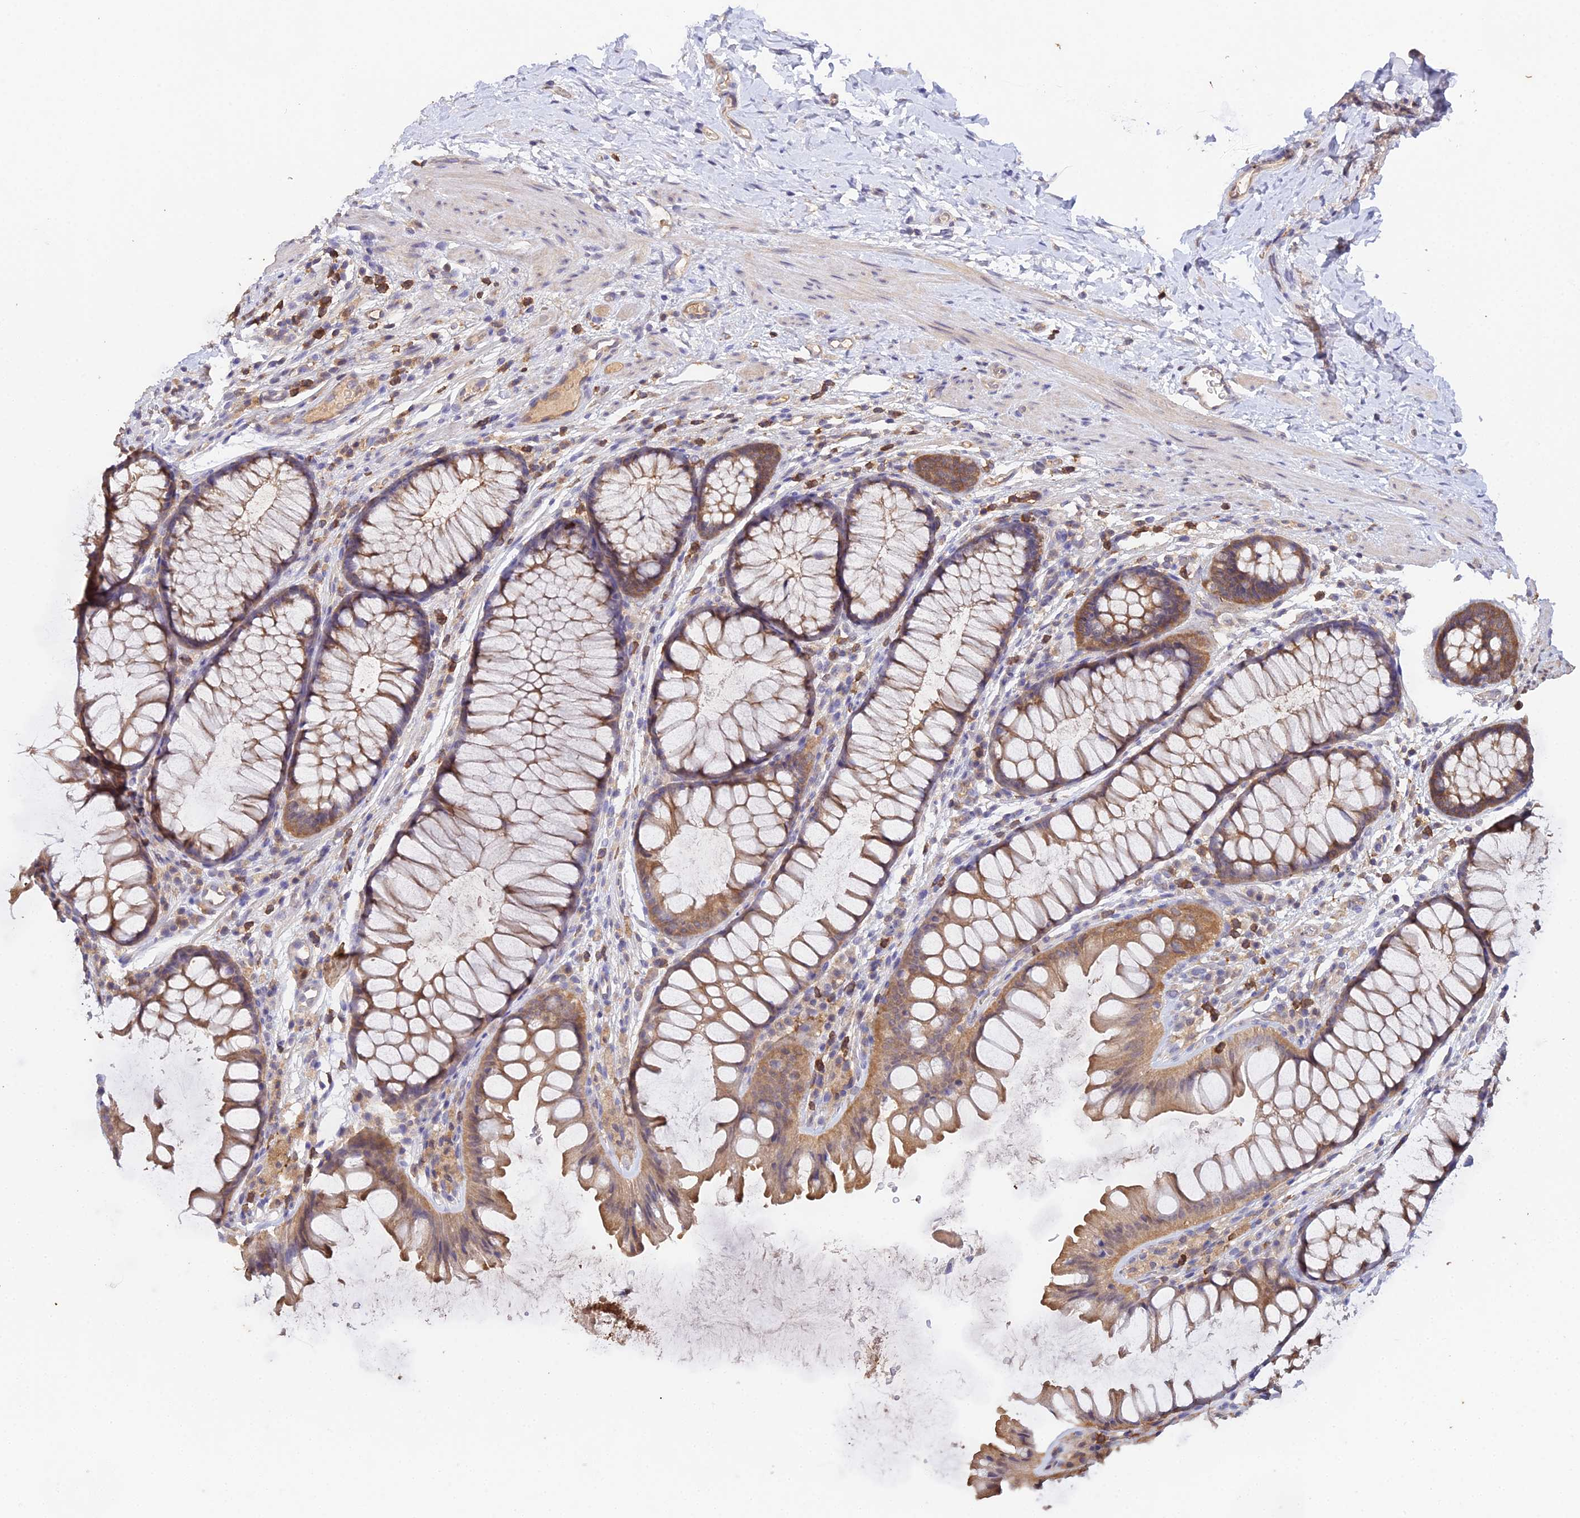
{"staining": {"intensity": "moderate", "quantity": ">75%", "location": "cytoplasmic/membranous"}, "tissue": "colon", "cell_type": "Endothelial cells", "image_type": "normal", "snomed": [{"axis": "morphology", "description": "Normal tissue, NOS"}, {"axis": "topography", "description": "Colon"}], "caption": "This is a micrograph of immunohistochemistry (IHC) staining of unremarkable colon, which shows moderate staining in the cytoplasmic/membranous of endothelial cells.", "gene": "FBP1", "patient": {"sex": "female", "age": 62}}